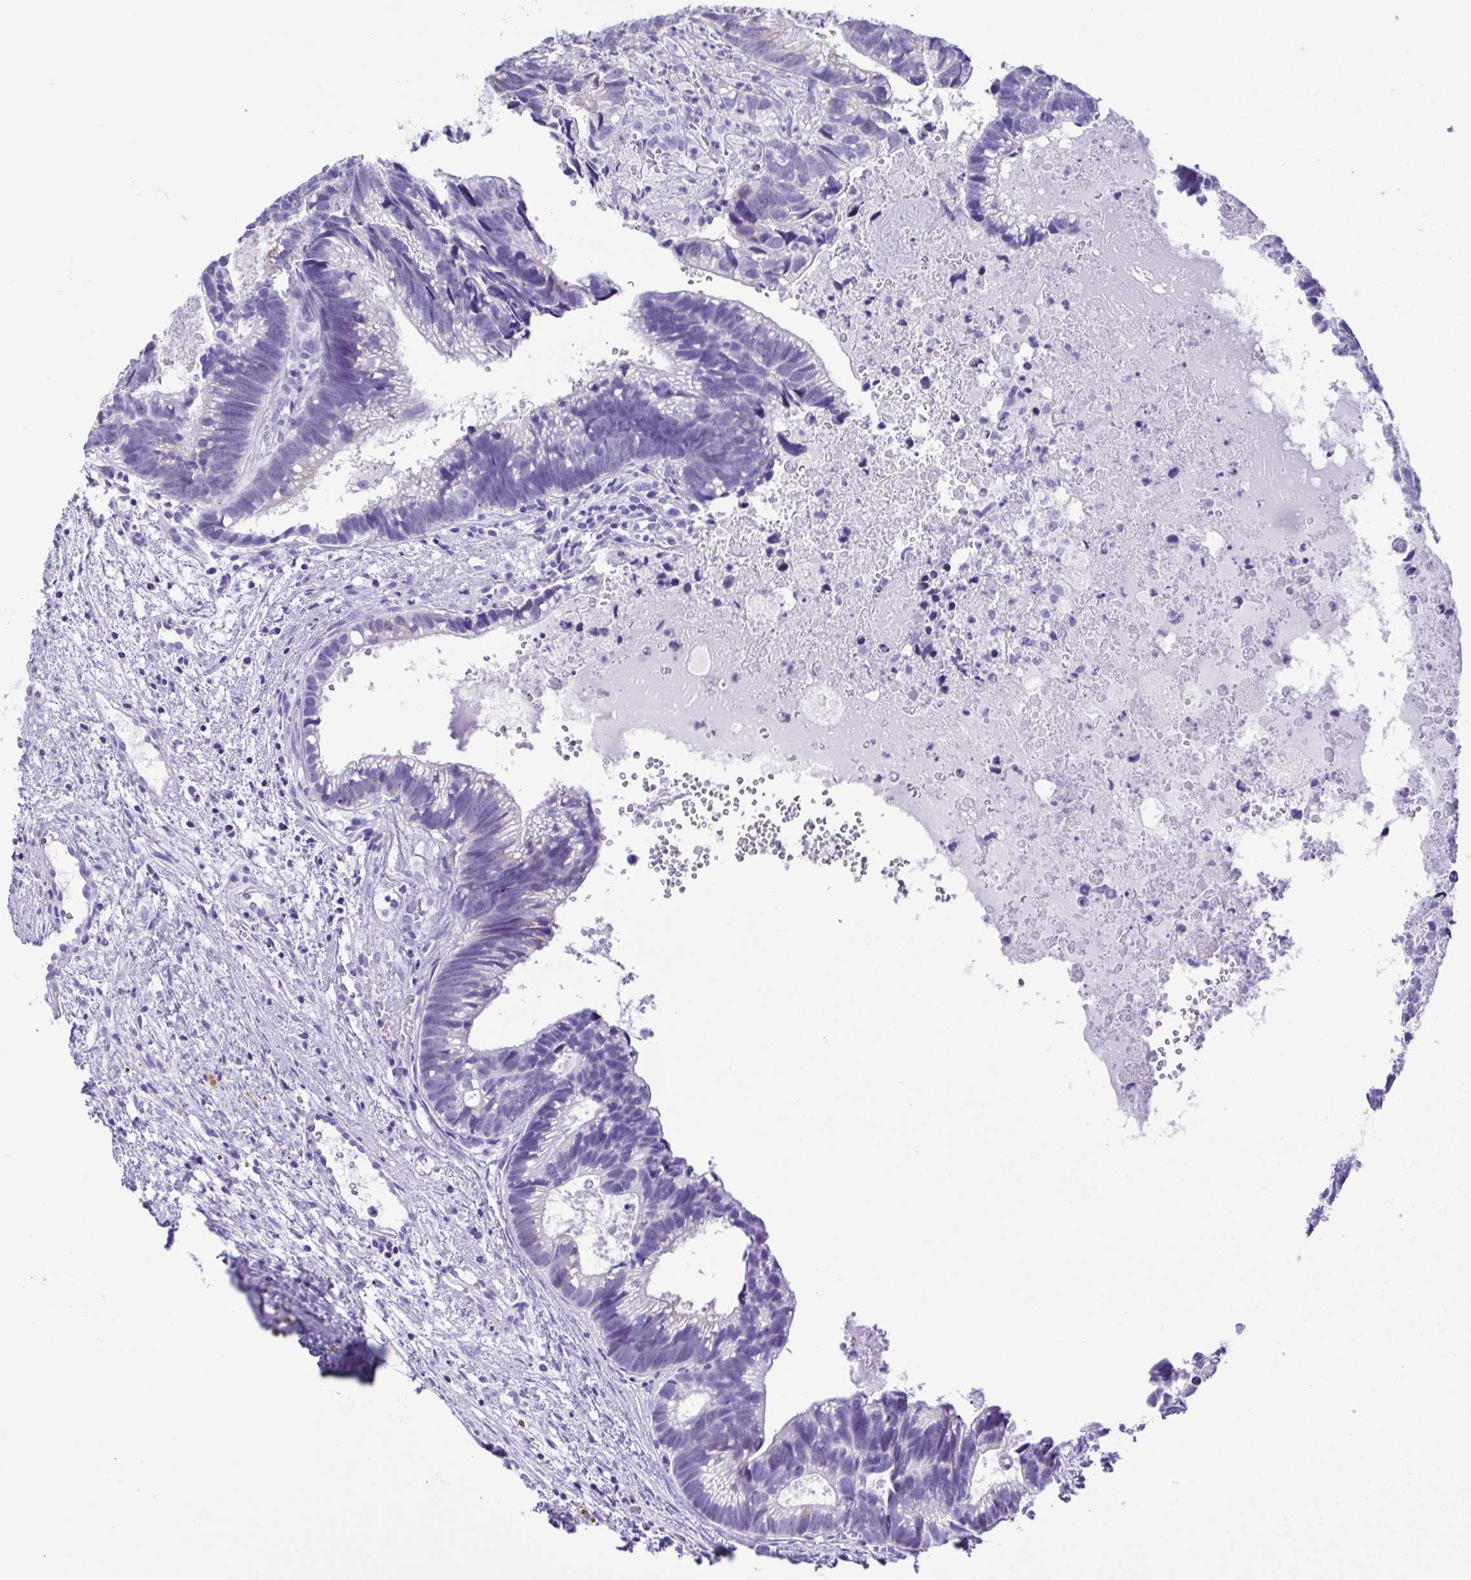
{"staining": {"intensity": "negative", "quantity": "none", "location": "none"}, "tissue": "head and neck cancer", "cell_type": "Tumor cells", "image_type": "cancer", "snomed": [{"axis": "morphology", "description": "Adenocarcinoma, NOS"}, {"axis": "topography", "description": "Head-Neck"}], "caption": "The micrograph displays no significant expression in tumor cells of head and neck adenocarcinoma. (Immunohistochemistry (ihc), brightfield microscopy, high magnification).", "gene": "ERP27", "patient": {"sex": "male", "age": 62}}